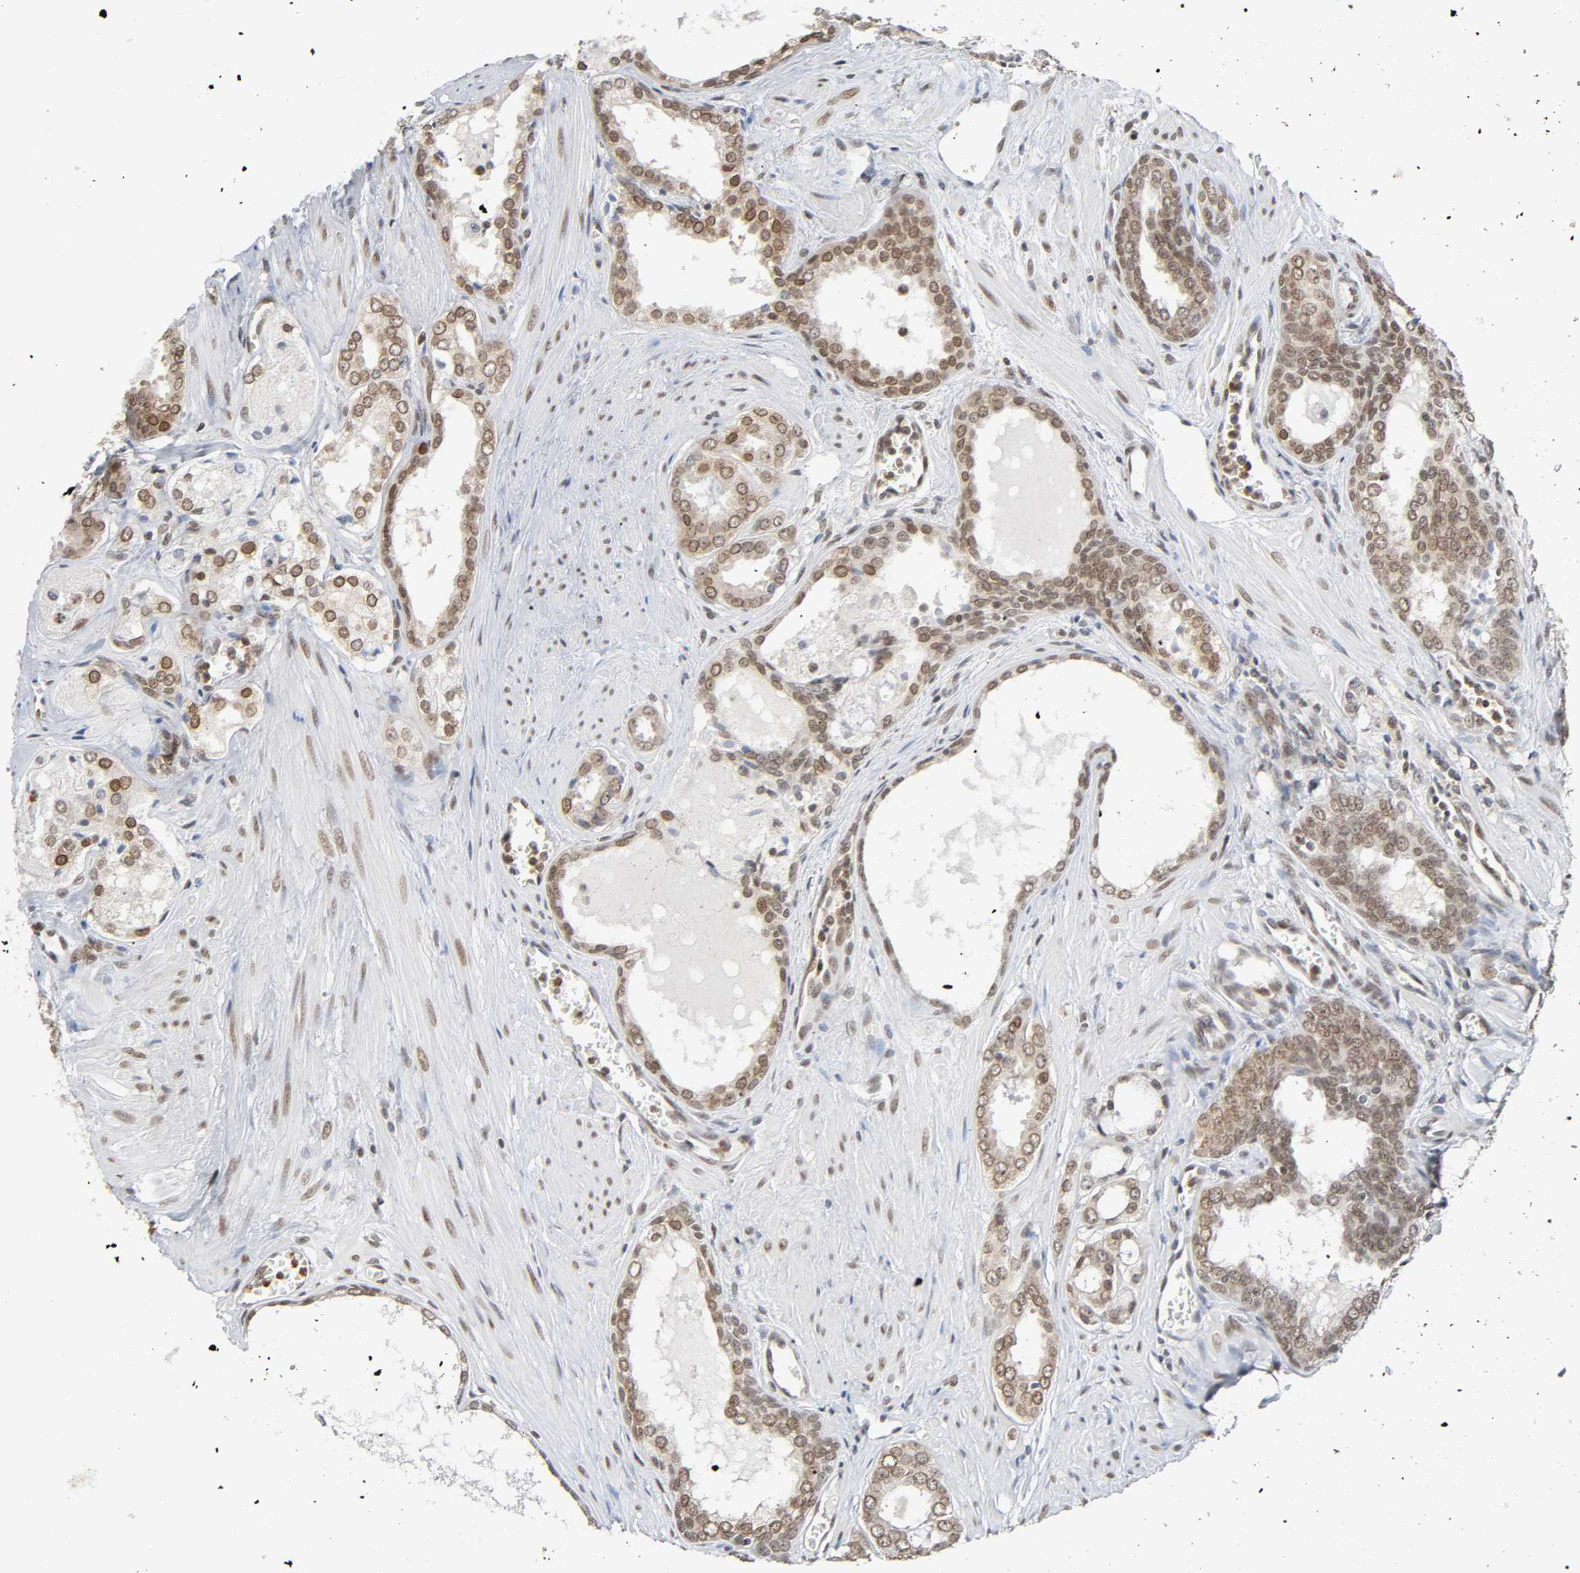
{"staining": {"intensity": "moderate", "quantity": ">75%", "location": "nuclear"}, "tissue": "prostate cancer", "cell_type": "Tumor cells", "image_type": "cancer", "snomed": [{"axis": "morphology", "description": "Adenocarcinoma, Low grade"}, {"axis": "topography", "description": "Prostate"}], "caption": "This is a micrograph of immunohistochemistry staining of low-grade adenocarcinoma (prostate), which shows moderate expression in the nuclear of tumor cells.", "gene": "SUMO1", "patient": {"sex": "male", "age": 57}}